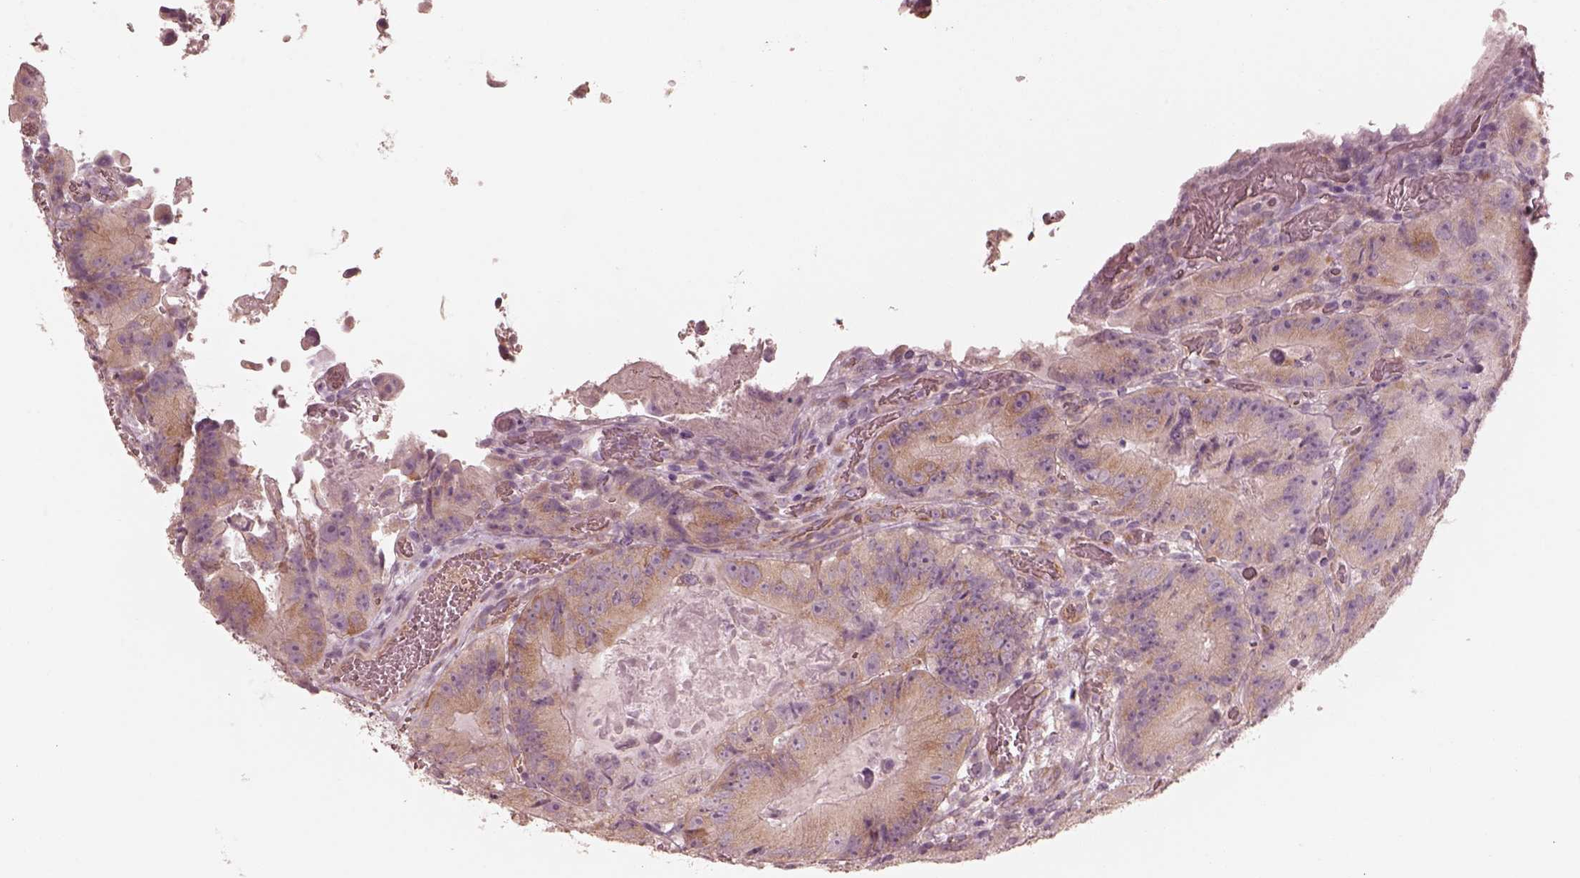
{"staining": {"intensity": "moderate", "quantity": "<25%", "location": "cytoplasmic/membranous"}, "tissue": "colorectal cancer", "cell_type": "Tumor cells", "image_type": "cancer", "snomed": [{"axis": "morphology", "description": "Adenocarcinoma, NOS"}, {"axis": "topography", "description": "Colon"}], "caption": "Human colorectal adenocarcinoma stained with a brown dye displays moderate cytoplasmic/membranous positive expression in approximately <25% of tumor cells.", "gene": "RAB3C", "patient": {"sex": "female", "age": 86}}